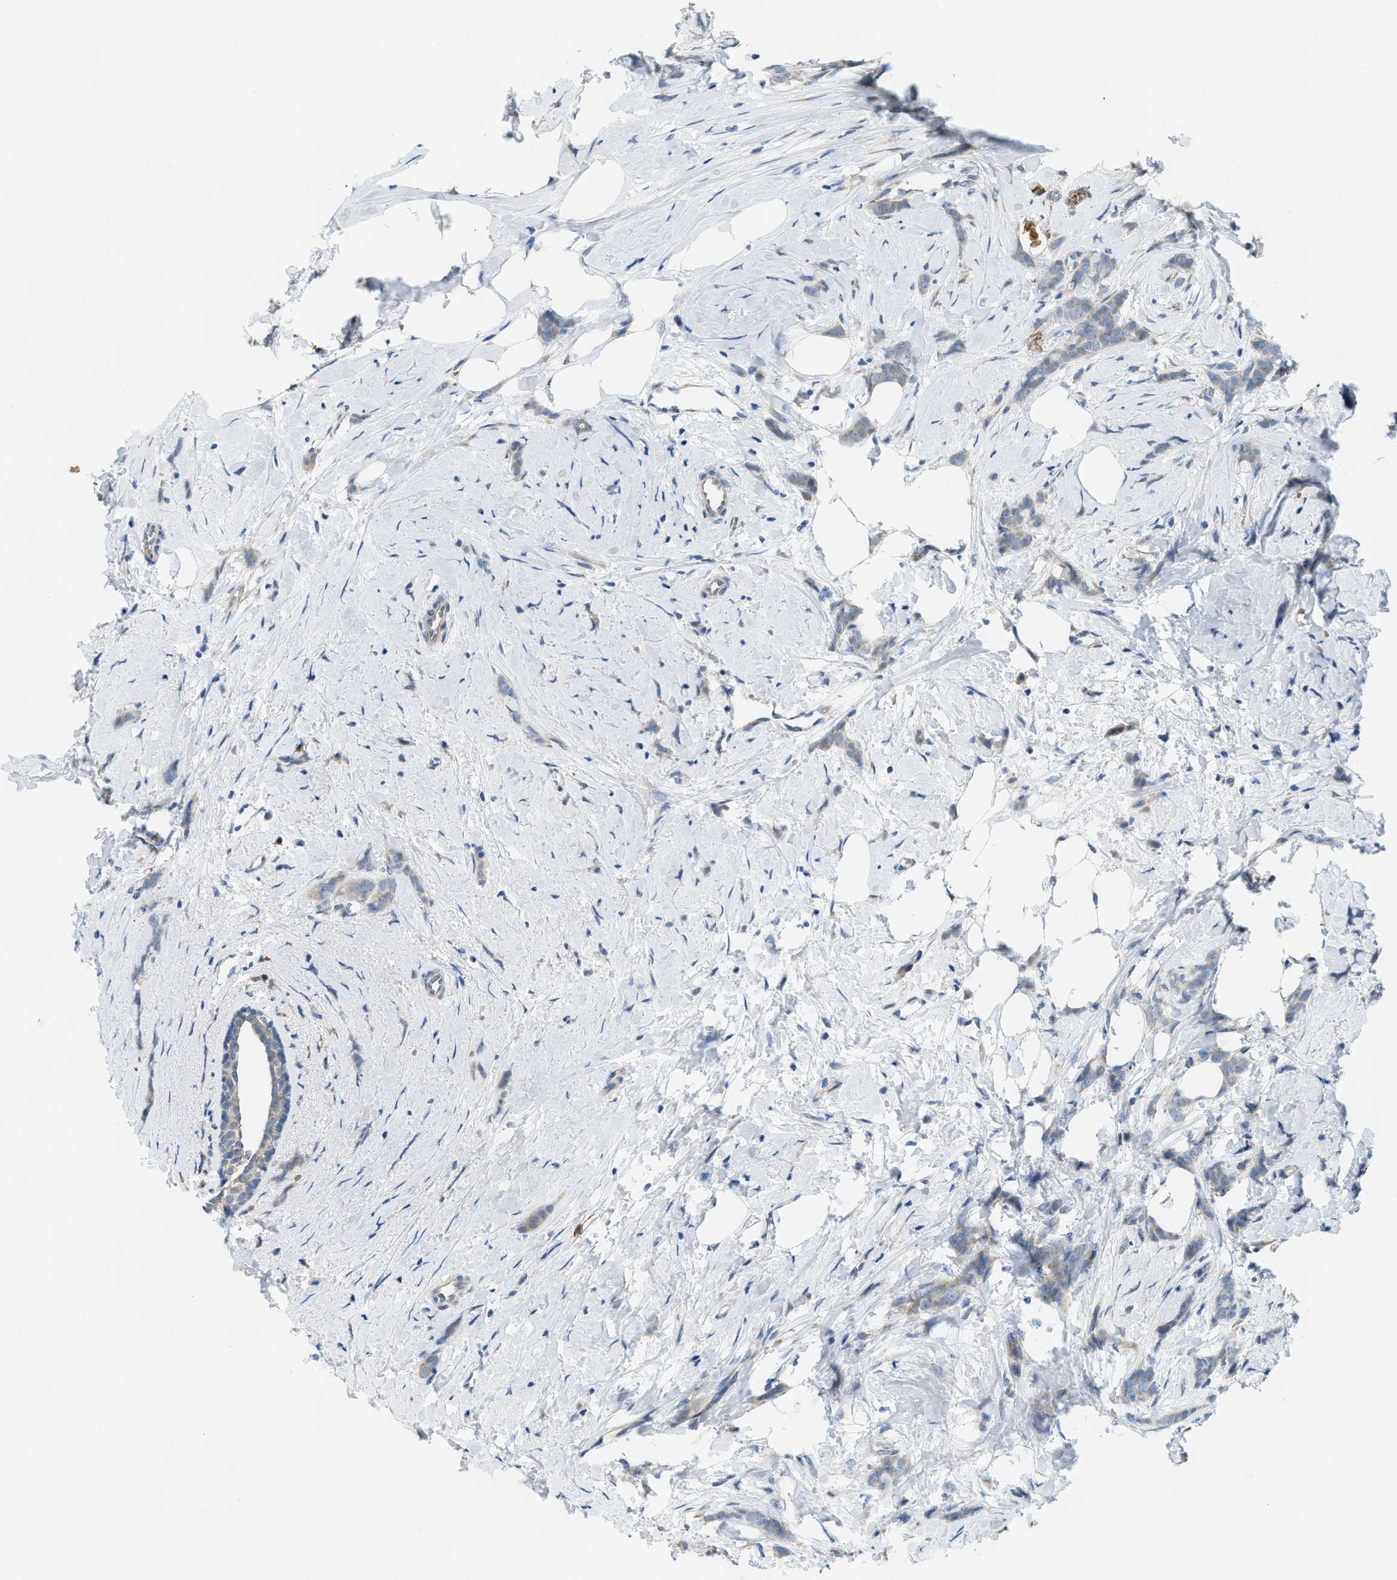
{"staining": {"intensity": "weak", "quantity": "<25%", "location": "cytoplasmic/membranous"}, "tissue": "breast cancer", "cell_type": "Tumor cells", "image_type": "cancer", "snomed": [{"axis": "morphology", "description": "Lobular carcinoma, in situ"}, {"axis": "morphology", "description": "Lobular carcinoma"}, {"axis": "topography", "description": "Breast"}], "caption": "Tumor cells show no significant staining in breast cancer.", "gene": "CYTH2", "patient": {"sex": "female", "age": 41}}